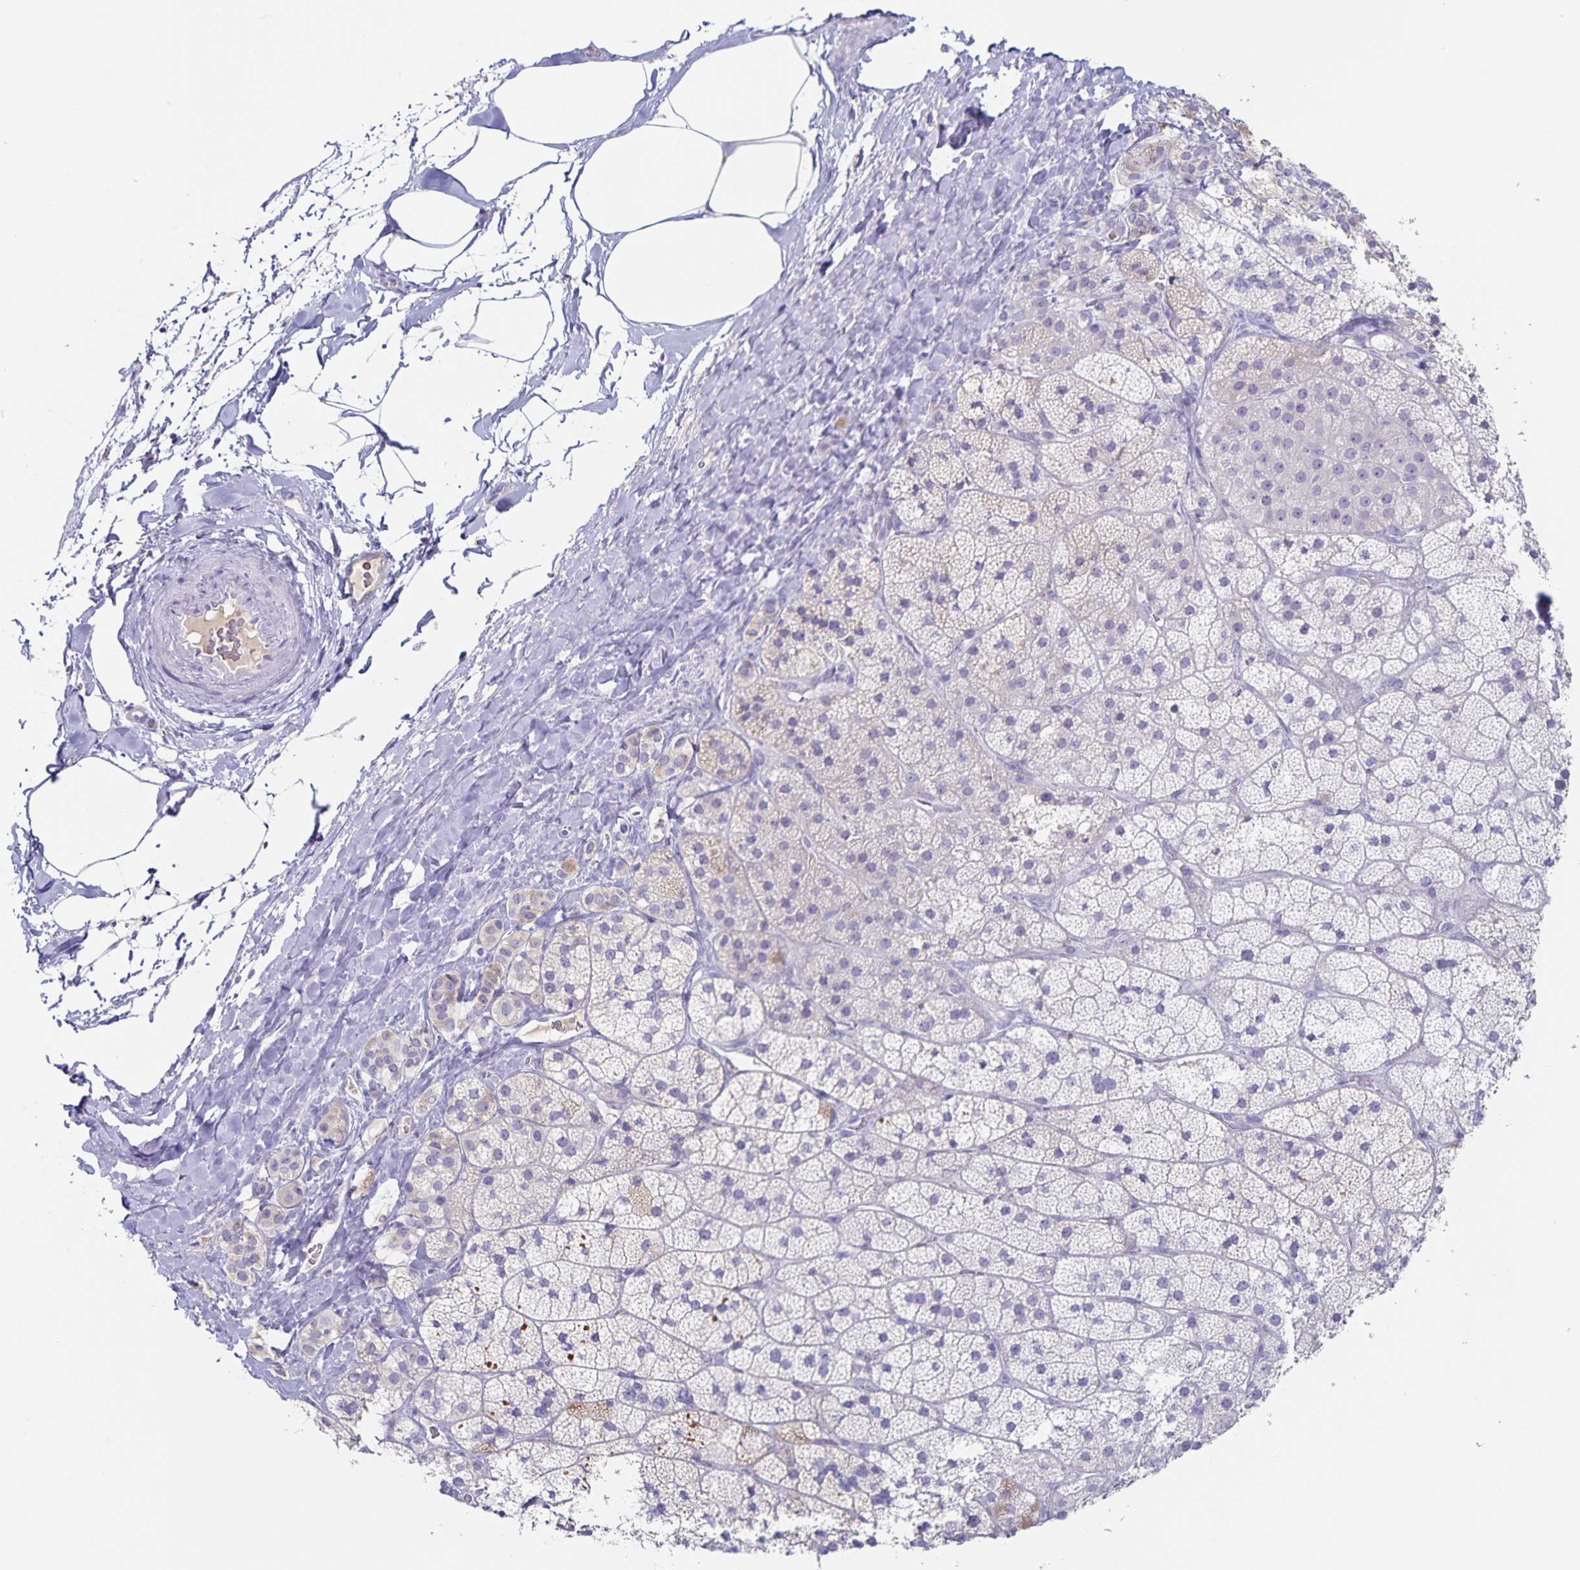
{"staining": {"intensity": "weak", "quantity": "<25%", "location": "cytoplasmic/membranous"}, "tissue": "adrenal gland", "cell_type": "Glandular cells", "image_type": "normal", "snomed": [{"axis": "morphology", "description": "Normal tissue, NOS"}, {"axis": "topography", "description": "Adrenal gland"}], "caption": "This is an IHC photomicrograph of benign adrenal gland. There is no expression in glandular cells.", "gene": "RPL36A", "patient": {"sex": "male", "age": 57}}